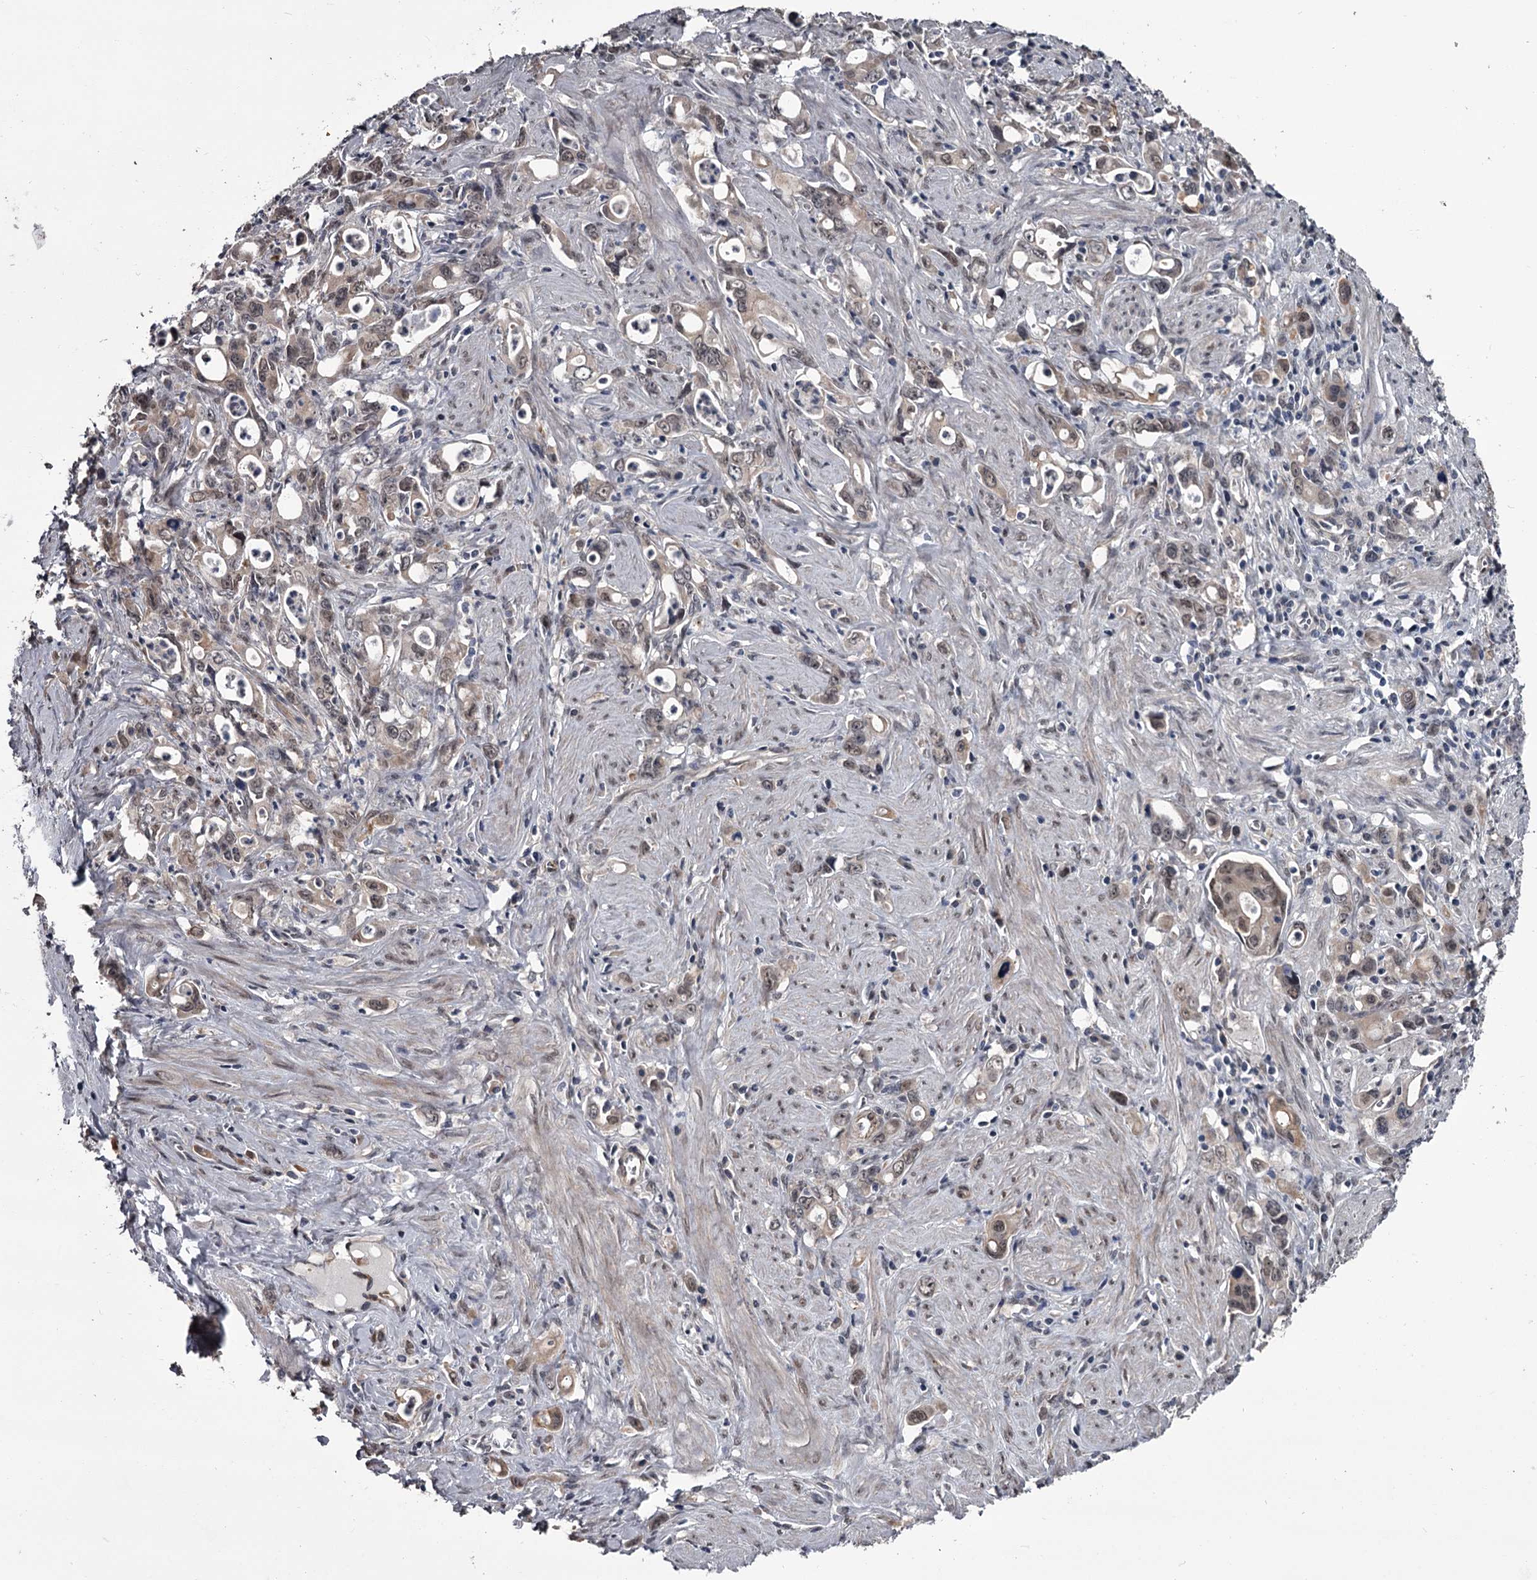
{"staining": {"intensity": "weak", "quantity": ">75%", "location": "cytoplasmic/membranous,nuclear"}, "tissue": "stomach cancer", "cell_type": "Tumor cells", "image_type": "cancer", "snomed": [{"axis": "morphology", "description": "Adenocarcinoma, NOS"}, {"axis": "topography", "description": "Stomach, lower"}], "caption": "The immunohistochemical stain shows weak cytoplasmic/membranous and nuclear staining in tumor cells of stomach cancer (adenocarcinoma) tissue.", "gene": "PRPF40B", "patient": {"sex": "female", "age": 43}}